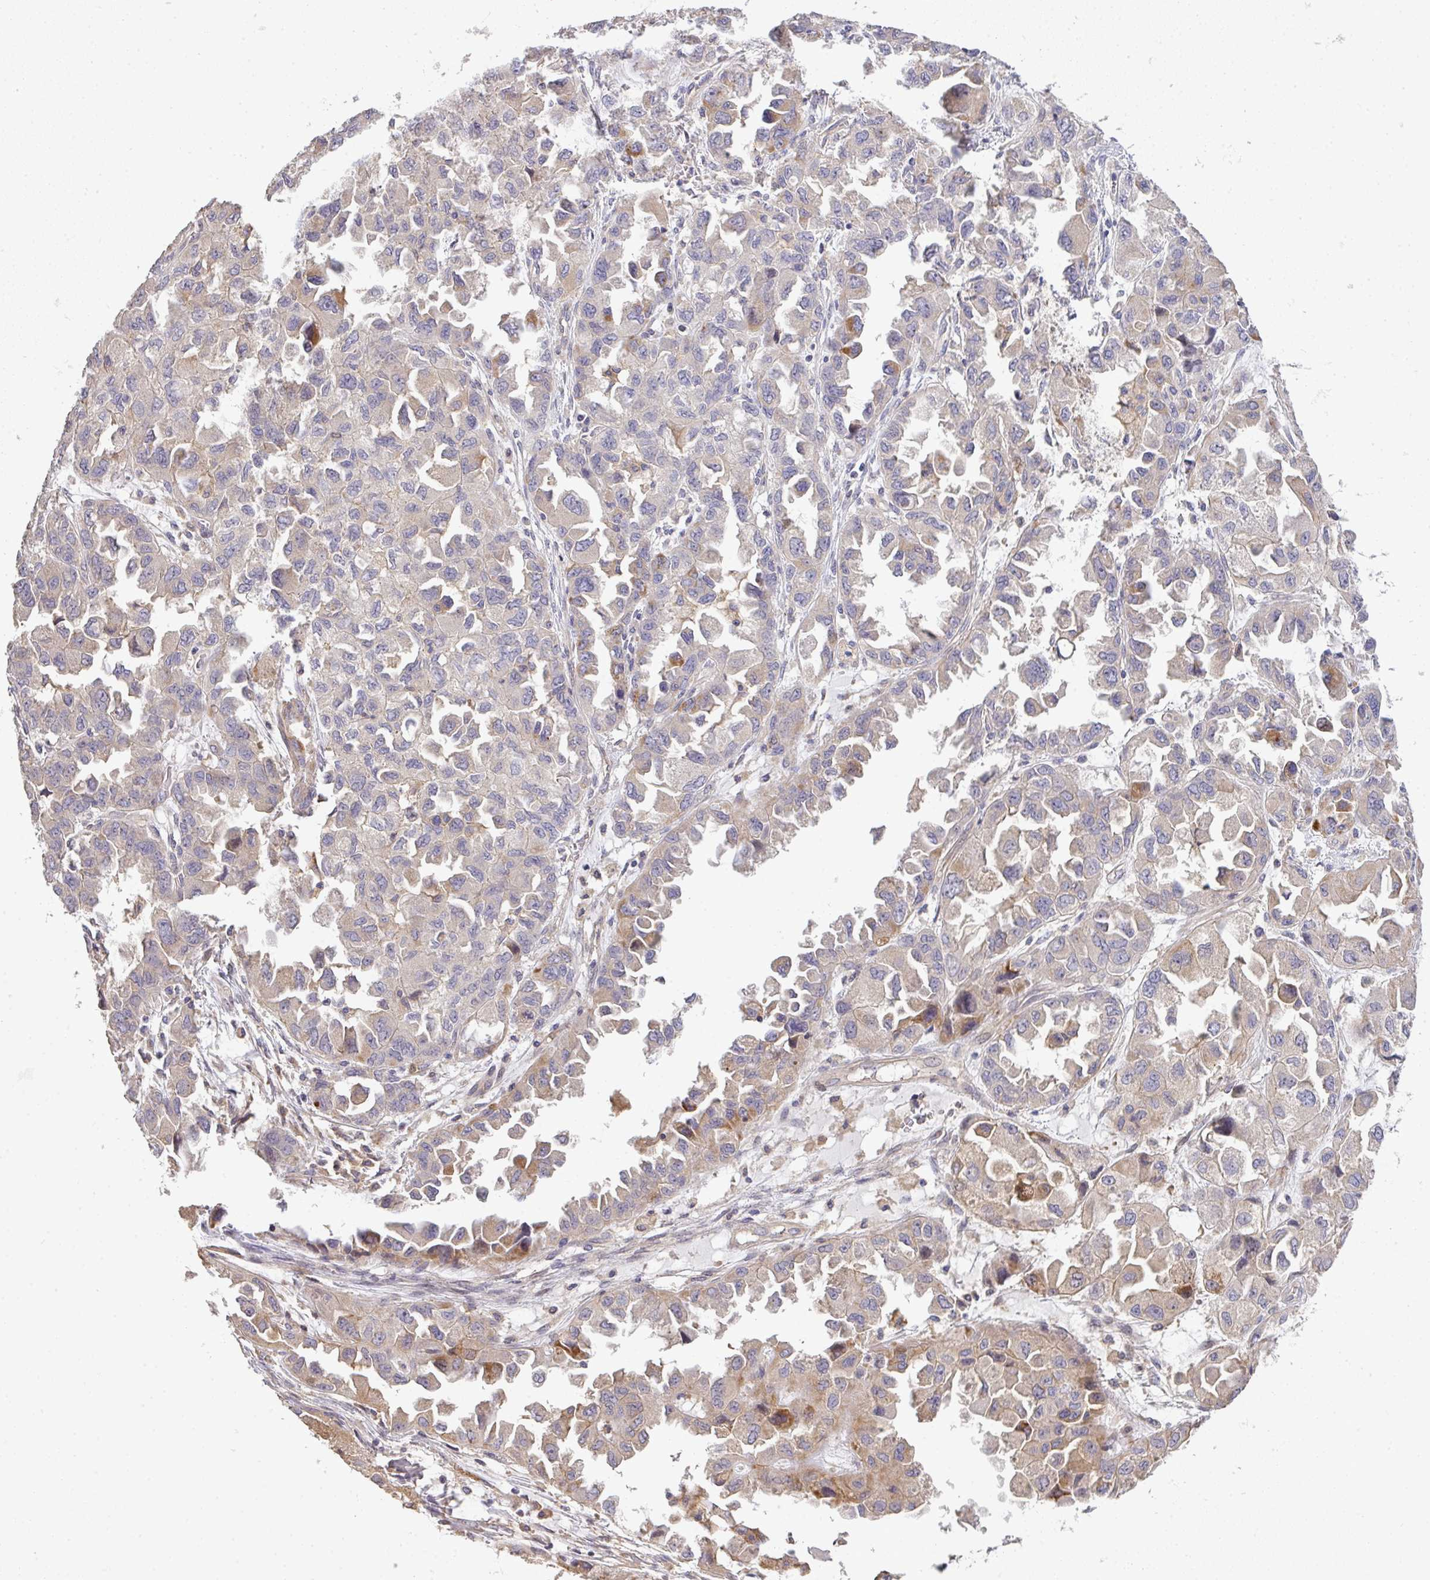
{"staining": {"intensity": "weak", "quantity": "25%-75%", "location": "cytoplasmic/membranous"}, "tissue": "ovarian cancer", "cell_type": "Tumor cells", "image_type": "cancer", "snomed": [{"axis": "morphology", "description": "Cystadenocarcinoma, serous, NOS"}, {"axis": "topography", "description": "Ovary"}], "caption": "Protein positivity by immunohistochemistry displays weak cytoplasmic/membranous staining in approximately 25%-75% of tumor cells in ovarian cancer. (IHC, brightfield microscopy, high magnification).", "gene": "EEF1AKMT1", "patient": {"sex": "female", "age": 84}}